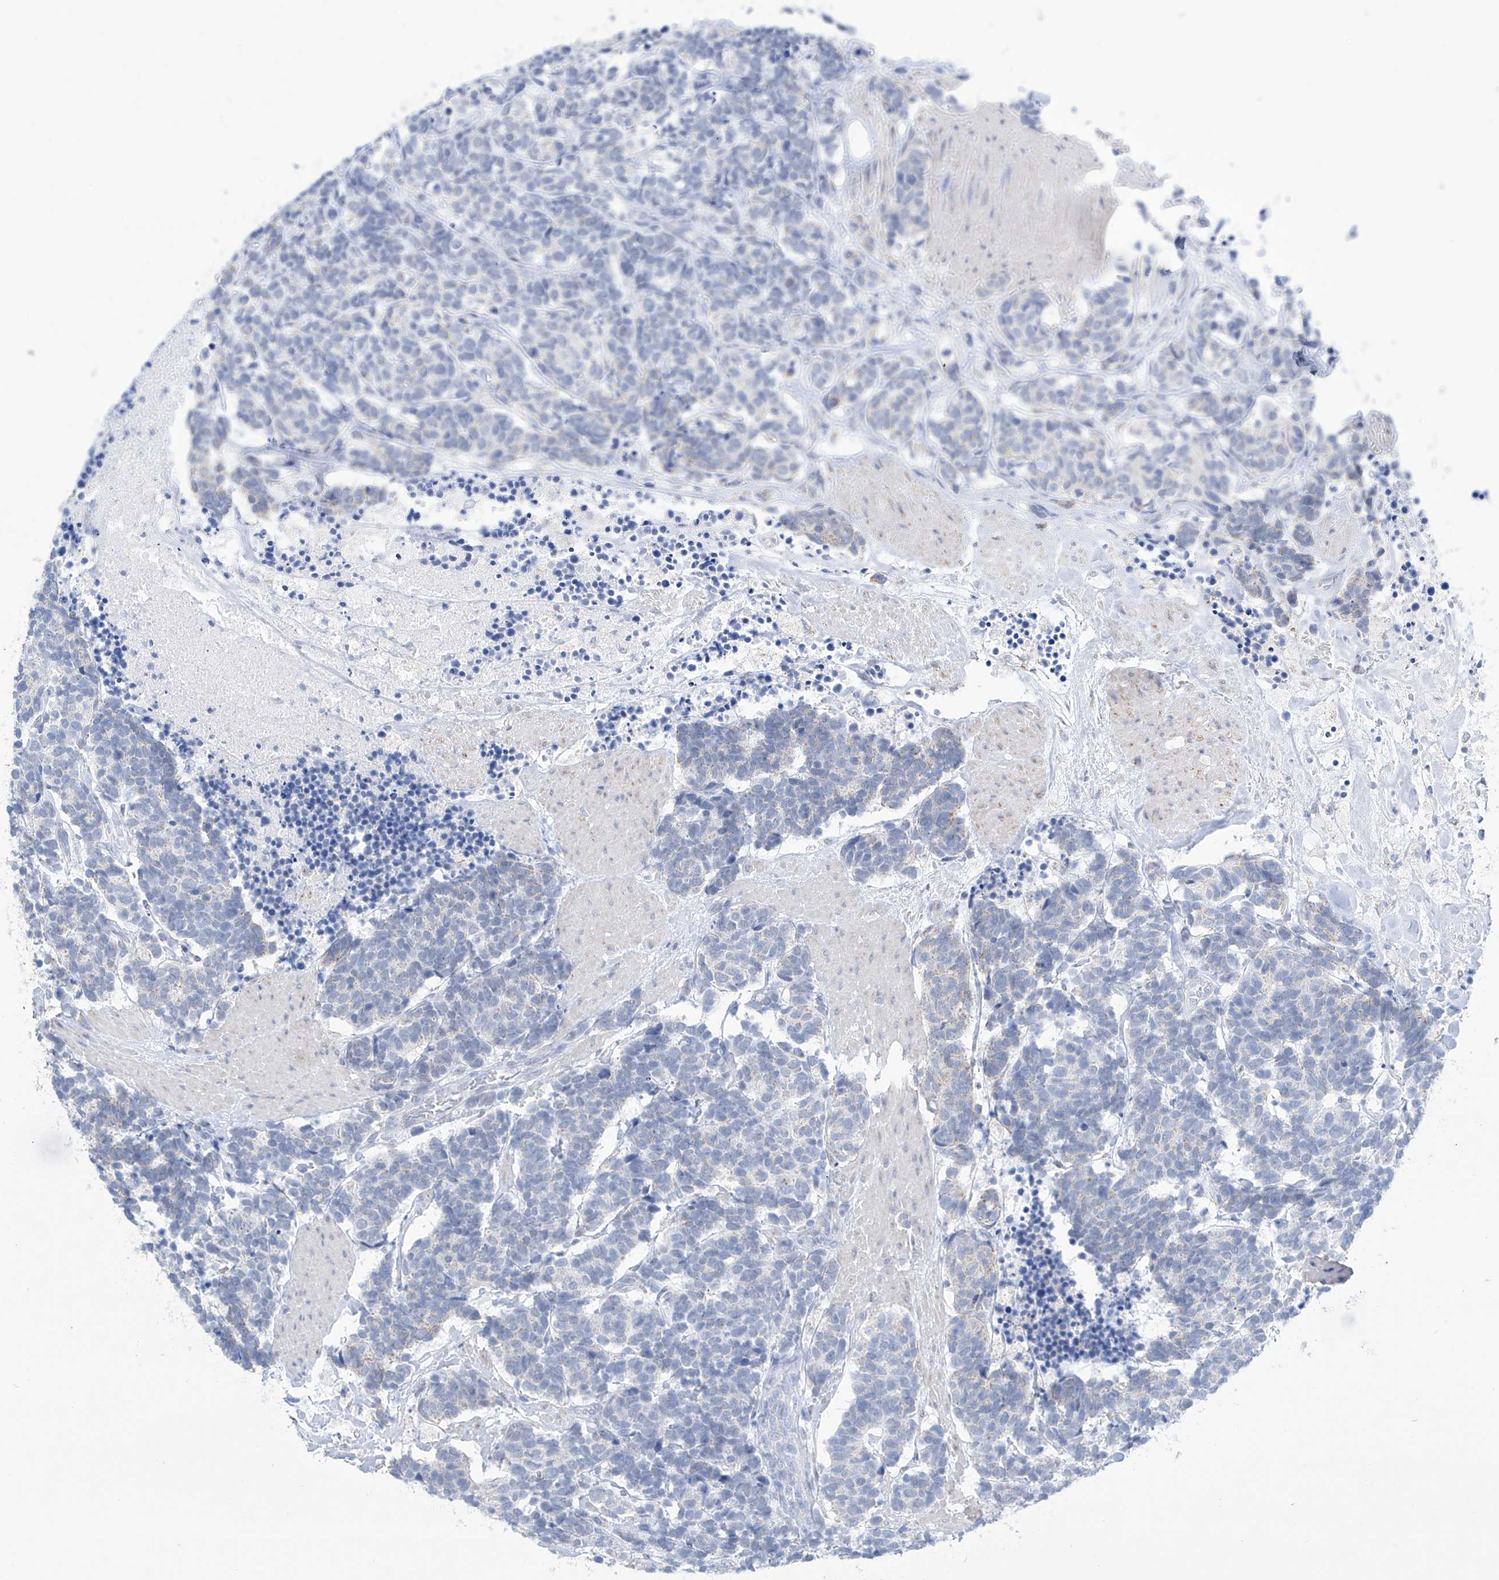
{"staining": {"intensity": "negative", "quantity": "none", "location": "none"}, "tissue": "carcinoid", "cell_type": "Tumor cells", "image_type": "cancer", "snomed": [{"axis": "morphology", "description": "Carcinoma, NOS"}, {"axis": "morphology", "description": "Carcinoid, malignant, NOS"}, {"axis": "topography", "description": "Urinary bladder"}], "caption": "DAB immunohistochemical staining of human carcinoid displays no significant staining in tumor cells.", "gene": "ALDH6A1", "patient": {"sex": "male", "age": 57}}